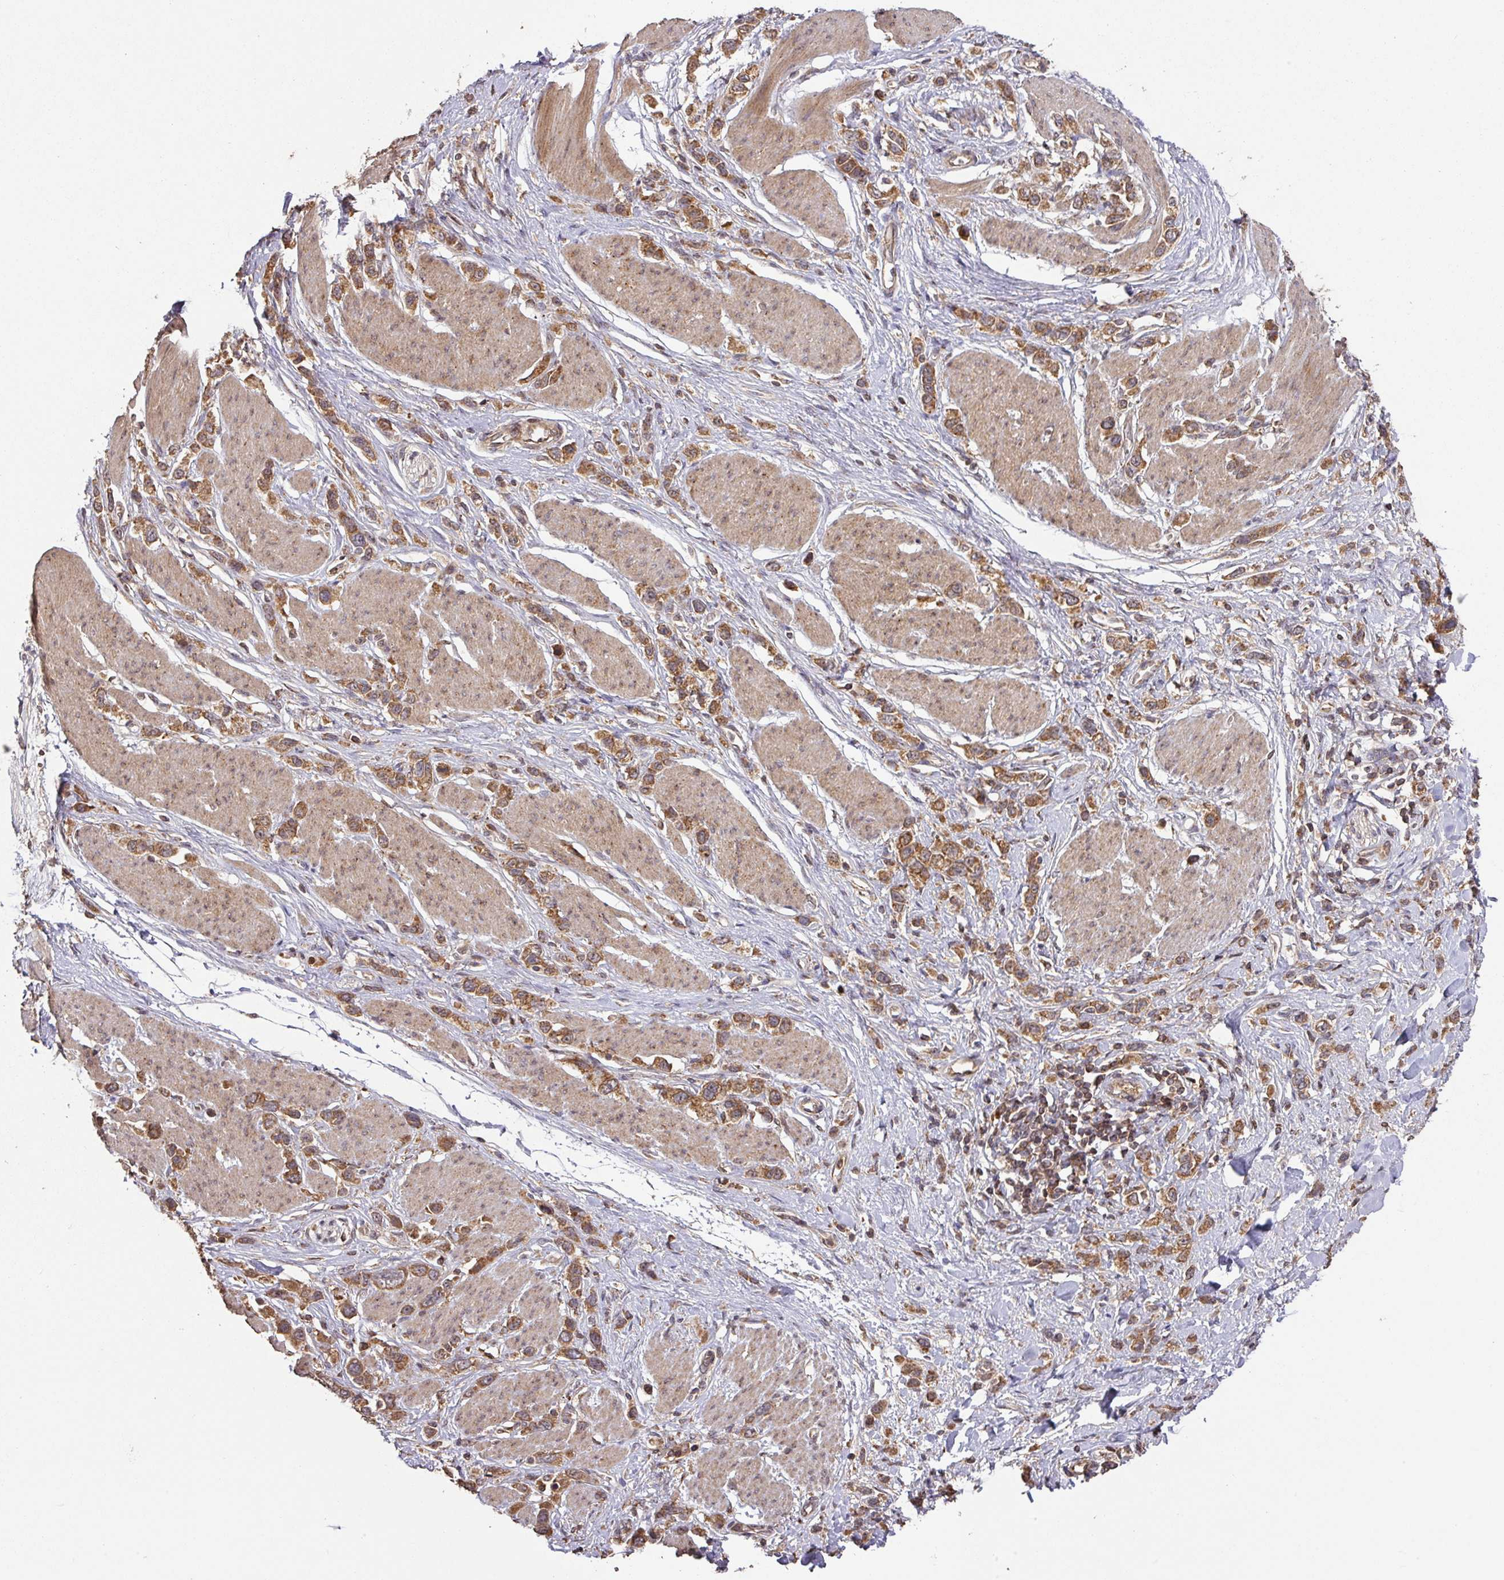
{"staining": {"intensity": "moderate", "quantity": ">75%", "location": "cytoplasmic/membranous"}, "tissue": "stomach cancer", "cell_type": "Tumor cells", "image_type": "cancer", "snomed": [{"axis": "morphology", "description": "Adenocarcinoma, NOS"}, {"axis": "topography", "description": "Stomach"}], "caption": "About >75% of tumor cells in human stomach adenocarcinoma exhibit moderate cytoplasmic/membranous protein expression as visualized by brown immunohistochemical staining.", "gene": "MRRF", "patient": {"sex": "female", "age": 65}}